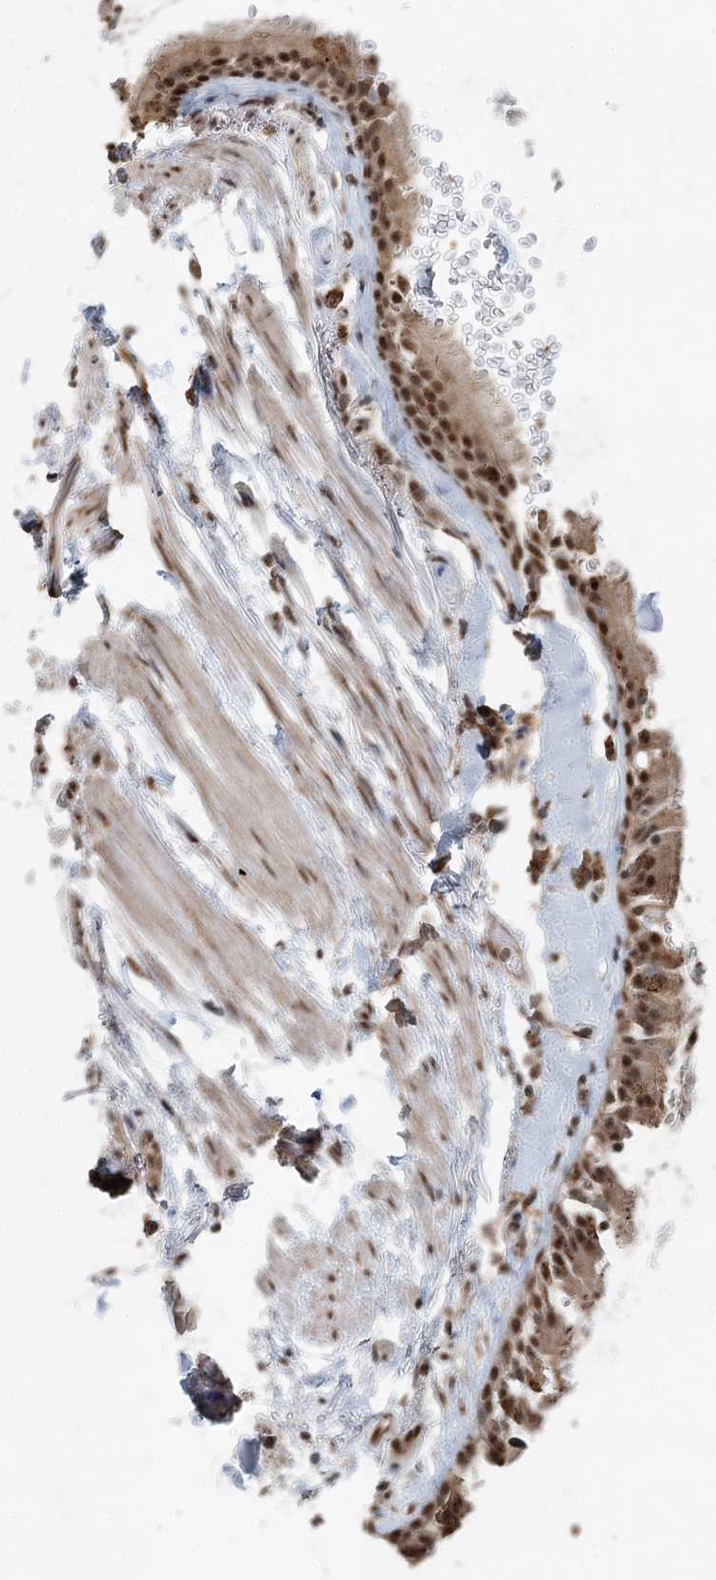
{"staining": {"intensity": "strong", "quantity": ">75%", "location": "nuclear"}, "tissue": "adipose tissue", "cell_type": "Adipocytes", "image_type": "normal", "snomed": [{"axis": "morphology", "description": "Normal tissue, NOS"}, {"axis": "topography", "description": "Lymph node"}, {"axis": "topography", "description": "Cartilage tissue"}, {"axis": "topography", "description": "Bronchus"}], "caption": "Immunohistochemistry (IHC) histopathology image of normal adipose tissue stained for a protein (brown), which exhibits high levels of strong nuclear positivity in about >75% of adipocytes.", "gene": "GPALPP1", "patient": {"sex": "male", "age": 63}}